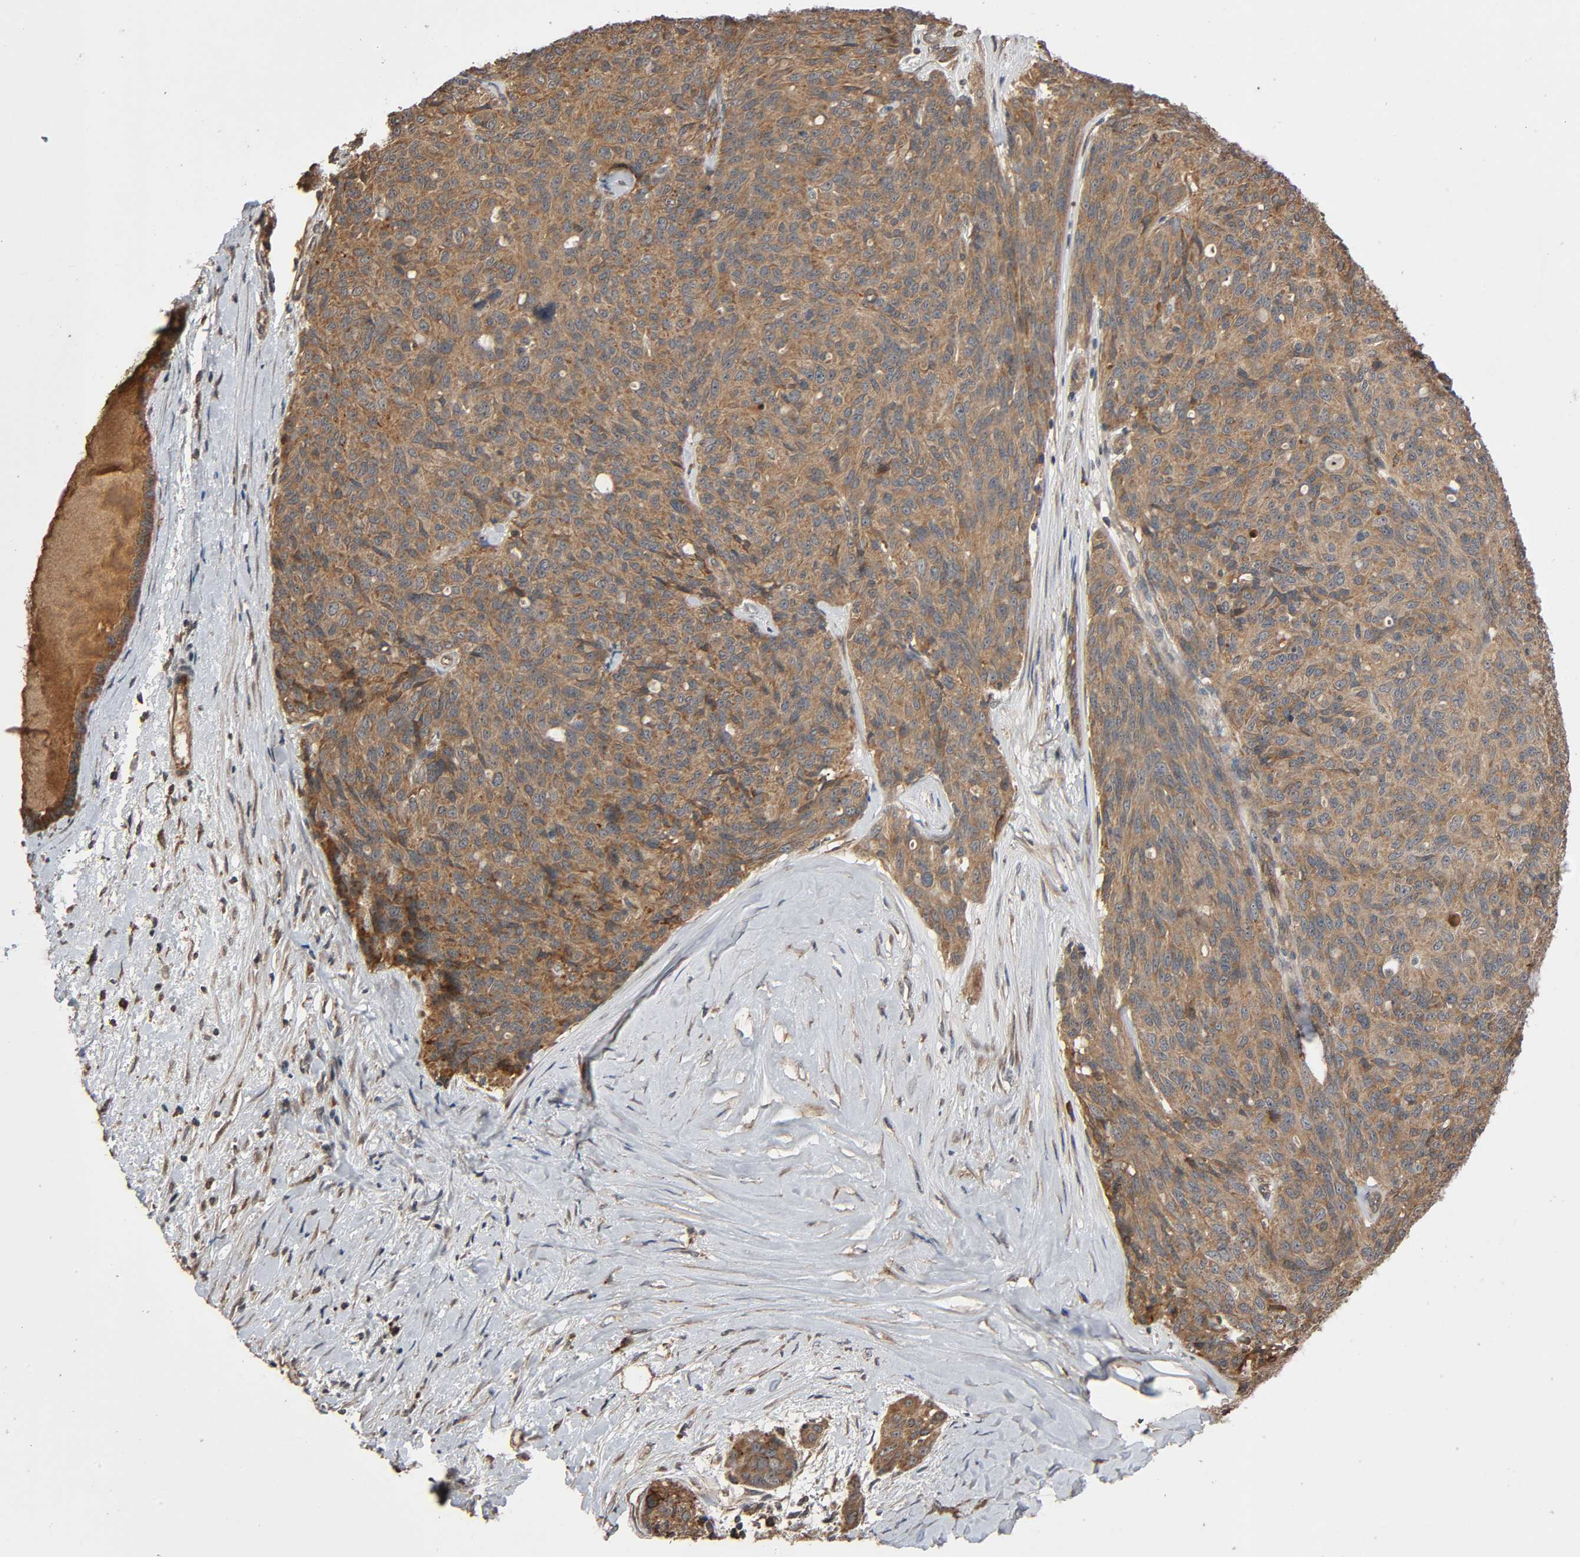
{"staining": {"intensity": "moderate", "quantity": ">75%", "location": "cytoplasmic/membranous"}, "tissue": "ovarian cancer", "cell_type": "Tumor cells", "image_type": "cancer", "snomed": [{"axis": "morphology", "description": "Carcinoma, endometroid"}, {"axis": "topography", "description": "Ovary"}], "caption": "This photomicrograph exhibits IHC staining of ovarian endometroid carcinoma, with medium moderate cytoplasmic/membranous positivity in about >75% of tumor cells.", "gene": "MAP3K8", "patient": {"sex": "female", "age": 60}}